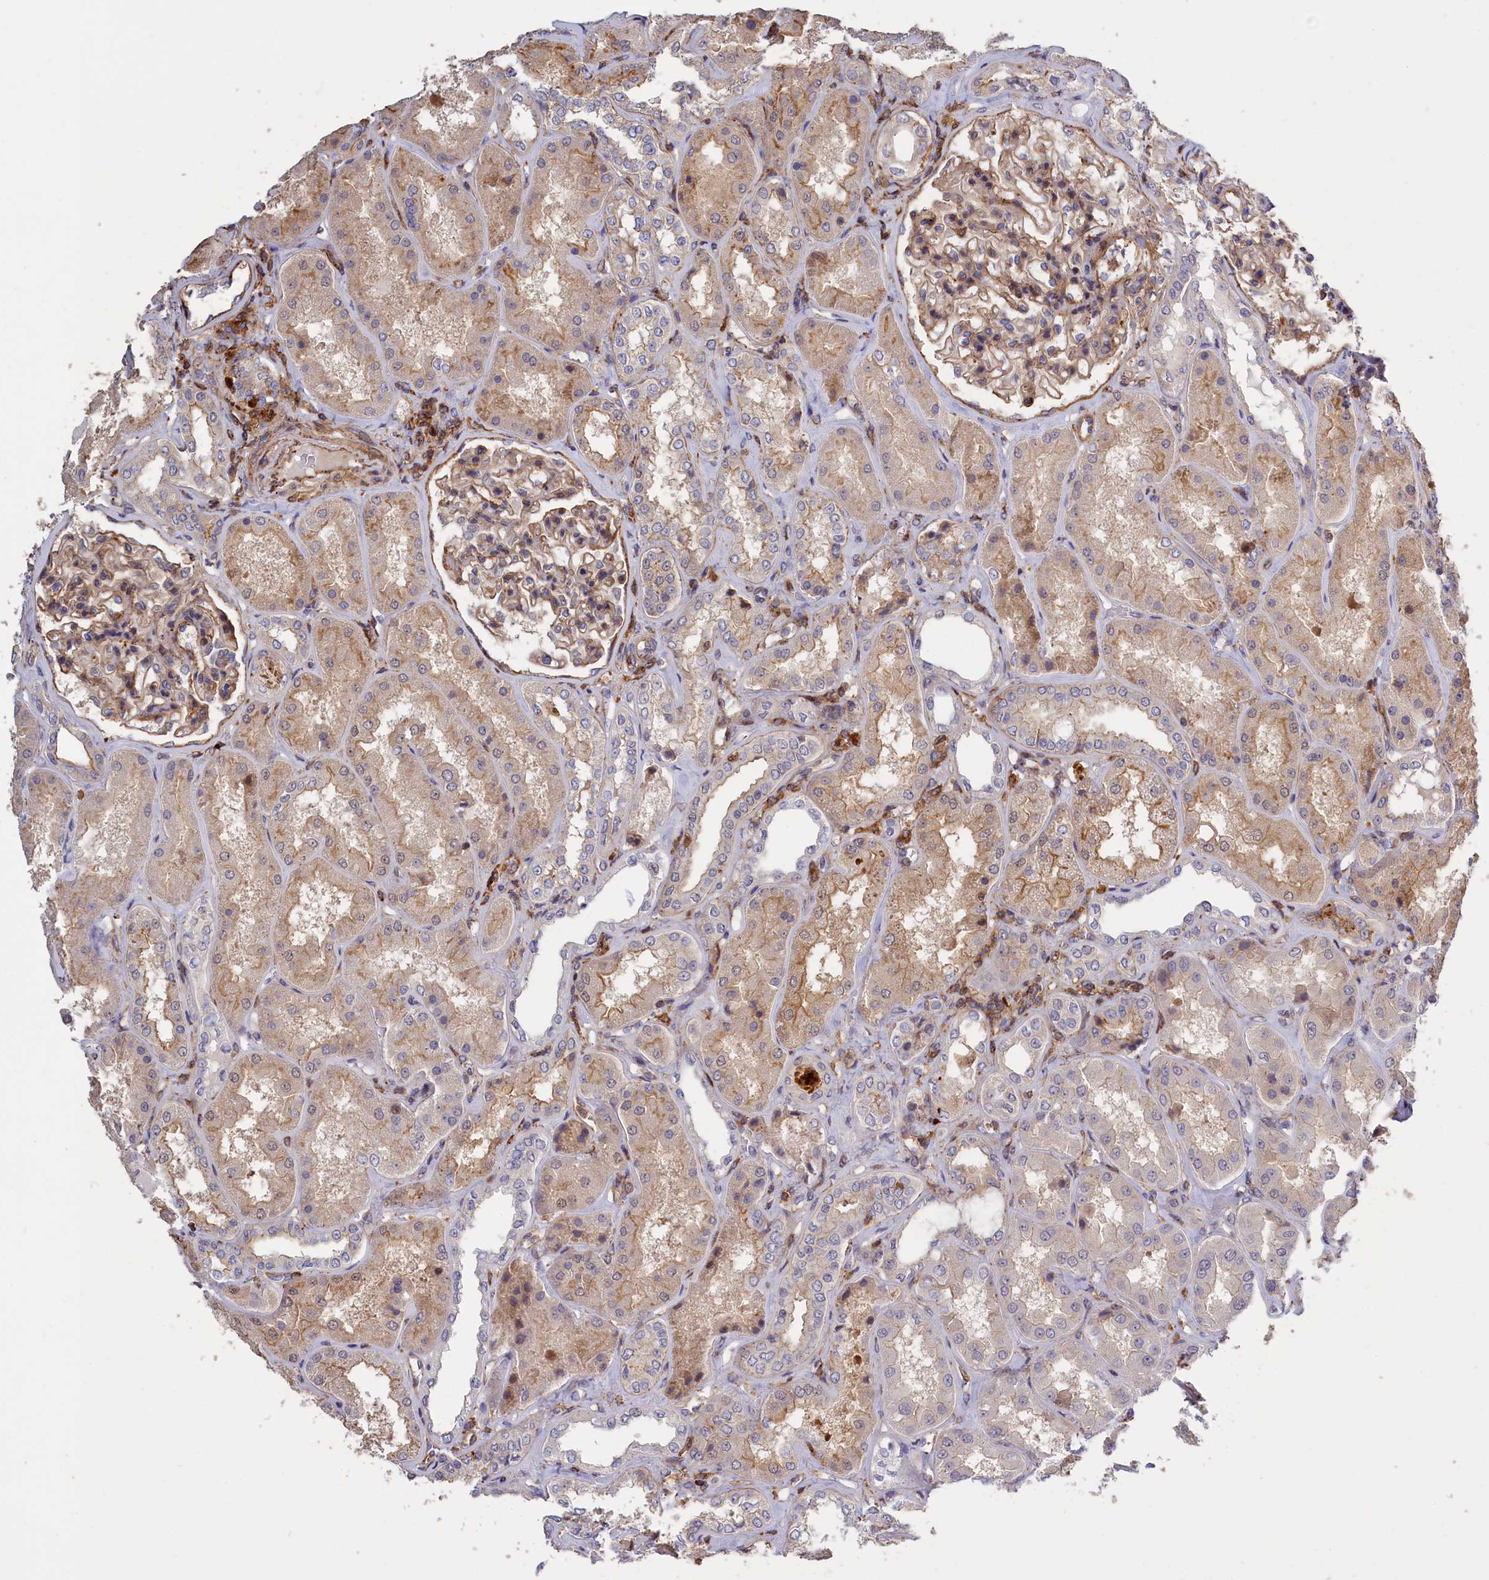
{"staining": {"intensity": "moderate", "quantity": "25%-75%", "location": "cytoplasmic/membranous"}, "tissue": "kidney", "cell_type": "Cells in glomeruli", "image_type": "normal", "snomed": [{"axis": "morphology", "description": "Normal tissue, NOS"}, {"axis": "topography", "description": "Kidney"}], "caption": "Protein positivity by IHC demonstrates moderate cytoplasmic/membranous positivity in approximately 25%-75% of cells in glomeruli in benign kidney.", "gene": "ANKRD27", "patient": {"sex": "female", "age": 56}}